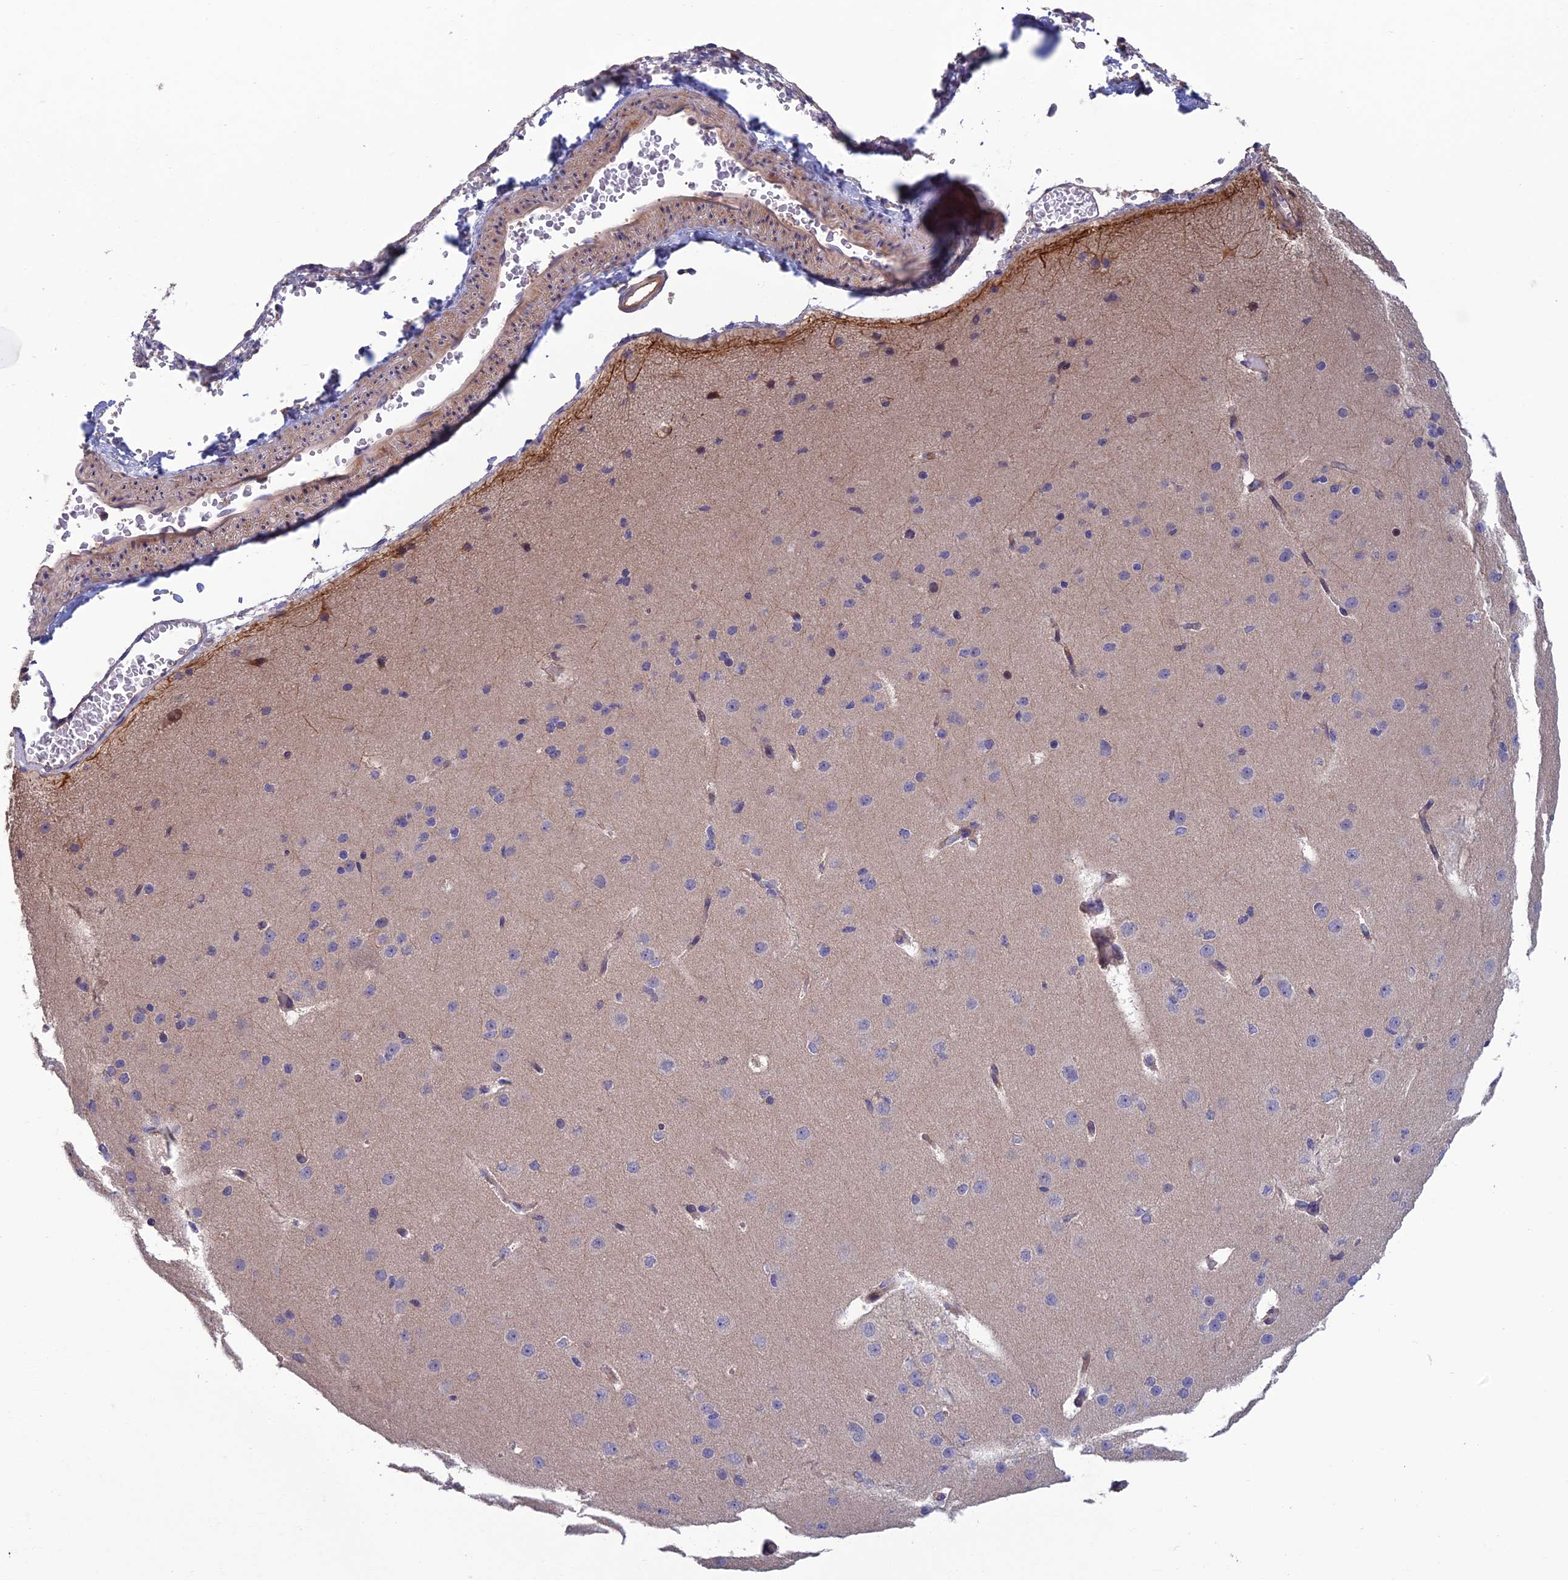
{"staining": {"intensity": "weak", "quantity": ">75%", "location": "cytoplasmic/membranous"}, "tissue": "cerebral cortex", "cell_type": "Endothelial cells", "image_type": "normal", "snomed": [{"axis": "morphology", "description": "Normal tissue, NOS"}, {"axis": "morphology", "description": "Developmental malformation"}, {"axis": "topography", "description": "Cerebral cortex"}], "caption": "A low amount of weak cytoplasmic/membranous staining is identified in approximately >75% of endothelial cells in unremarkable cerebral cortex.", "gene": "USP37", "patient": {"sex": "female", "age": 30}}